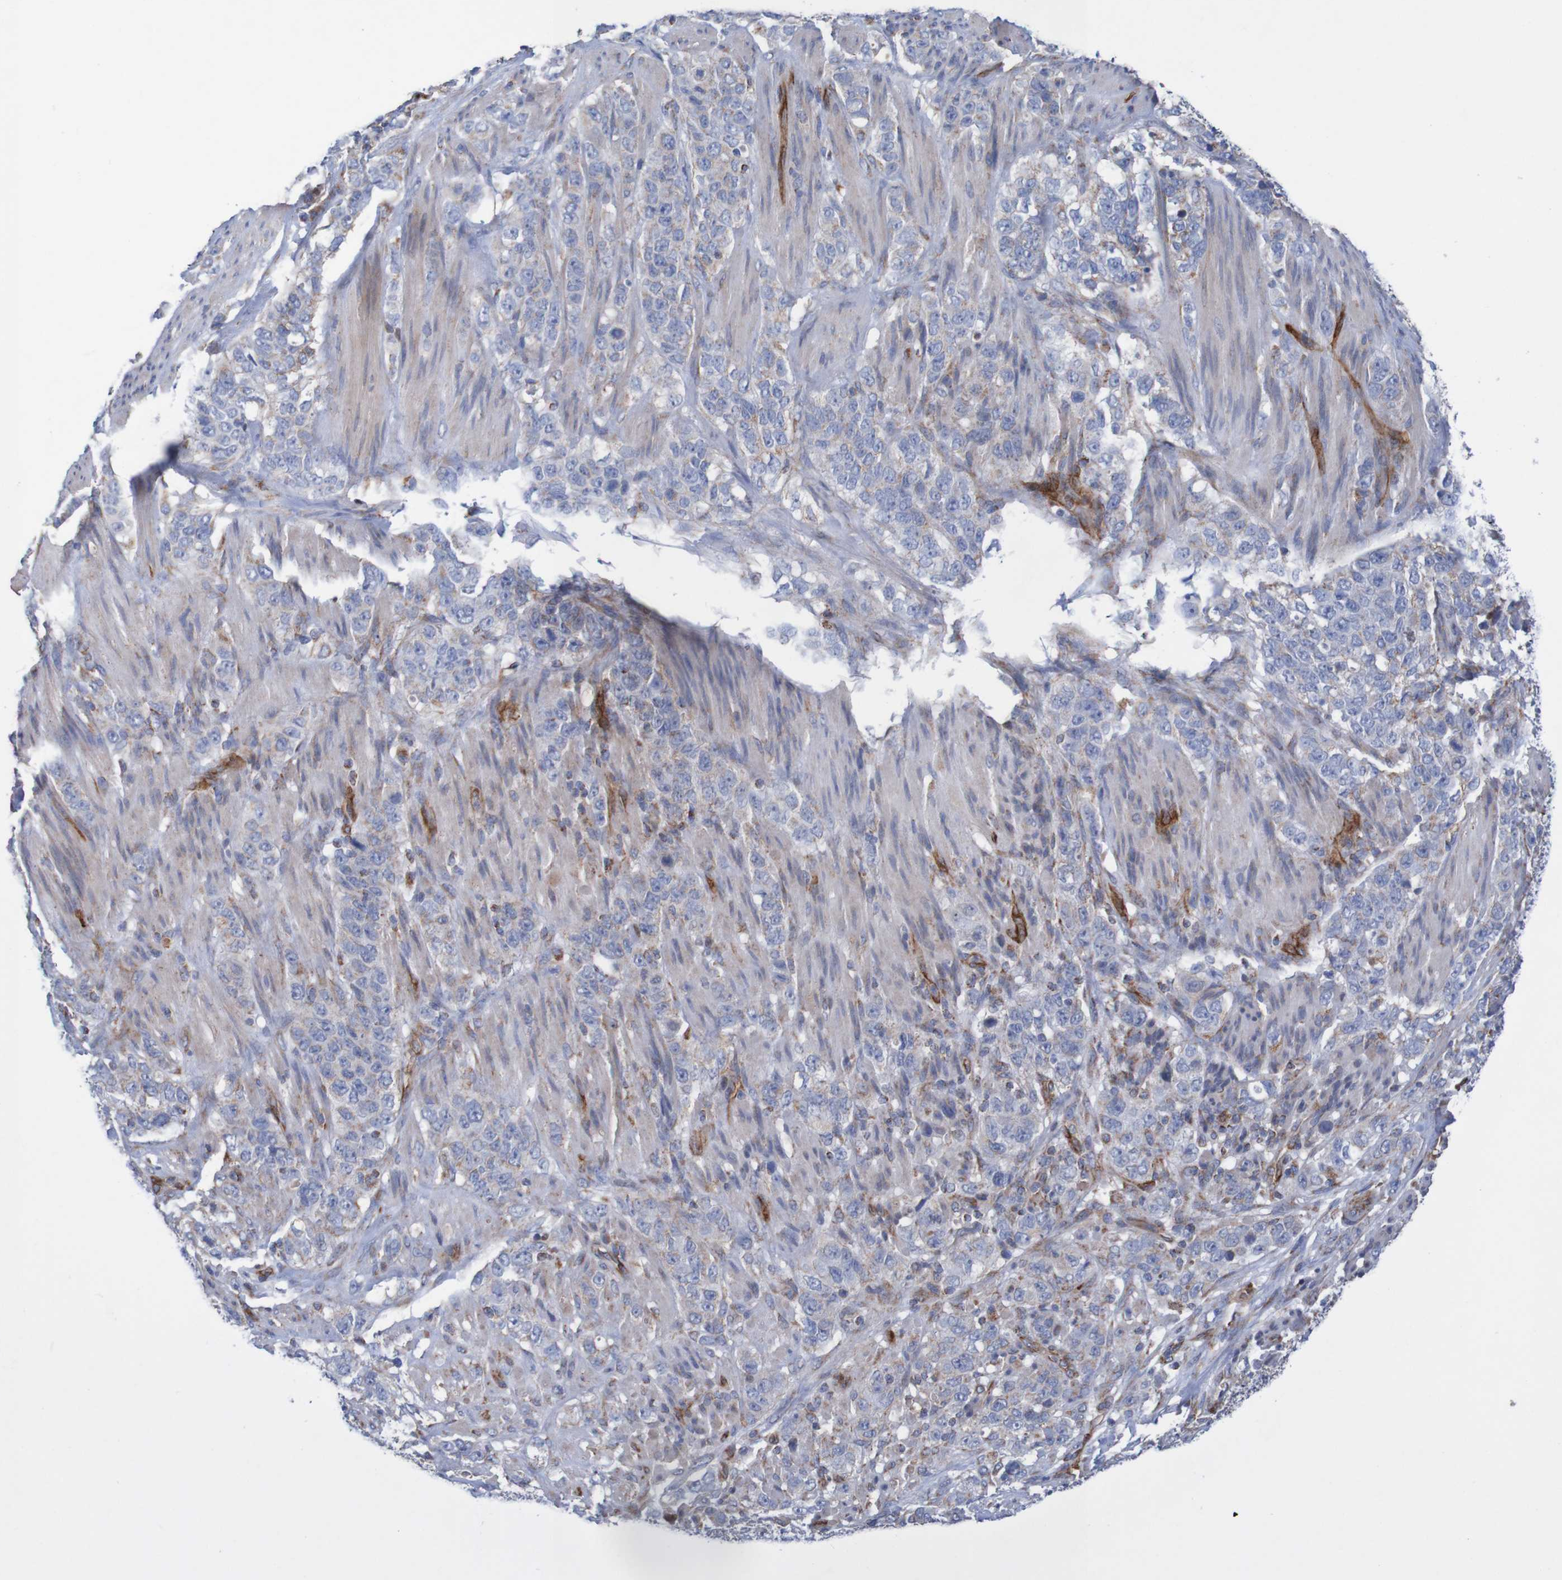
{"staining": {"intensity": "weak", "quantity": "<25%", "location": "cytoplasmic/membranous"}, "tissue": "stomach cancer", "cell_type": "Tumor cells", "image_type": "cancer", "snomed": [{"axis": "morphology", "description": "Adenocarcinoma, NOS"}, {"axis": "topography", "description": "Stomach"}], "caption": "High magnification brightfield microscopy of stomach cancer (adenocarcinoma) stained with DAB (brown) and counterstained with hematoxylin (blue): tumor cells show no significant positivity.", "gene": "MMEL1", "patient": {"sex": "male", "age": 48}}